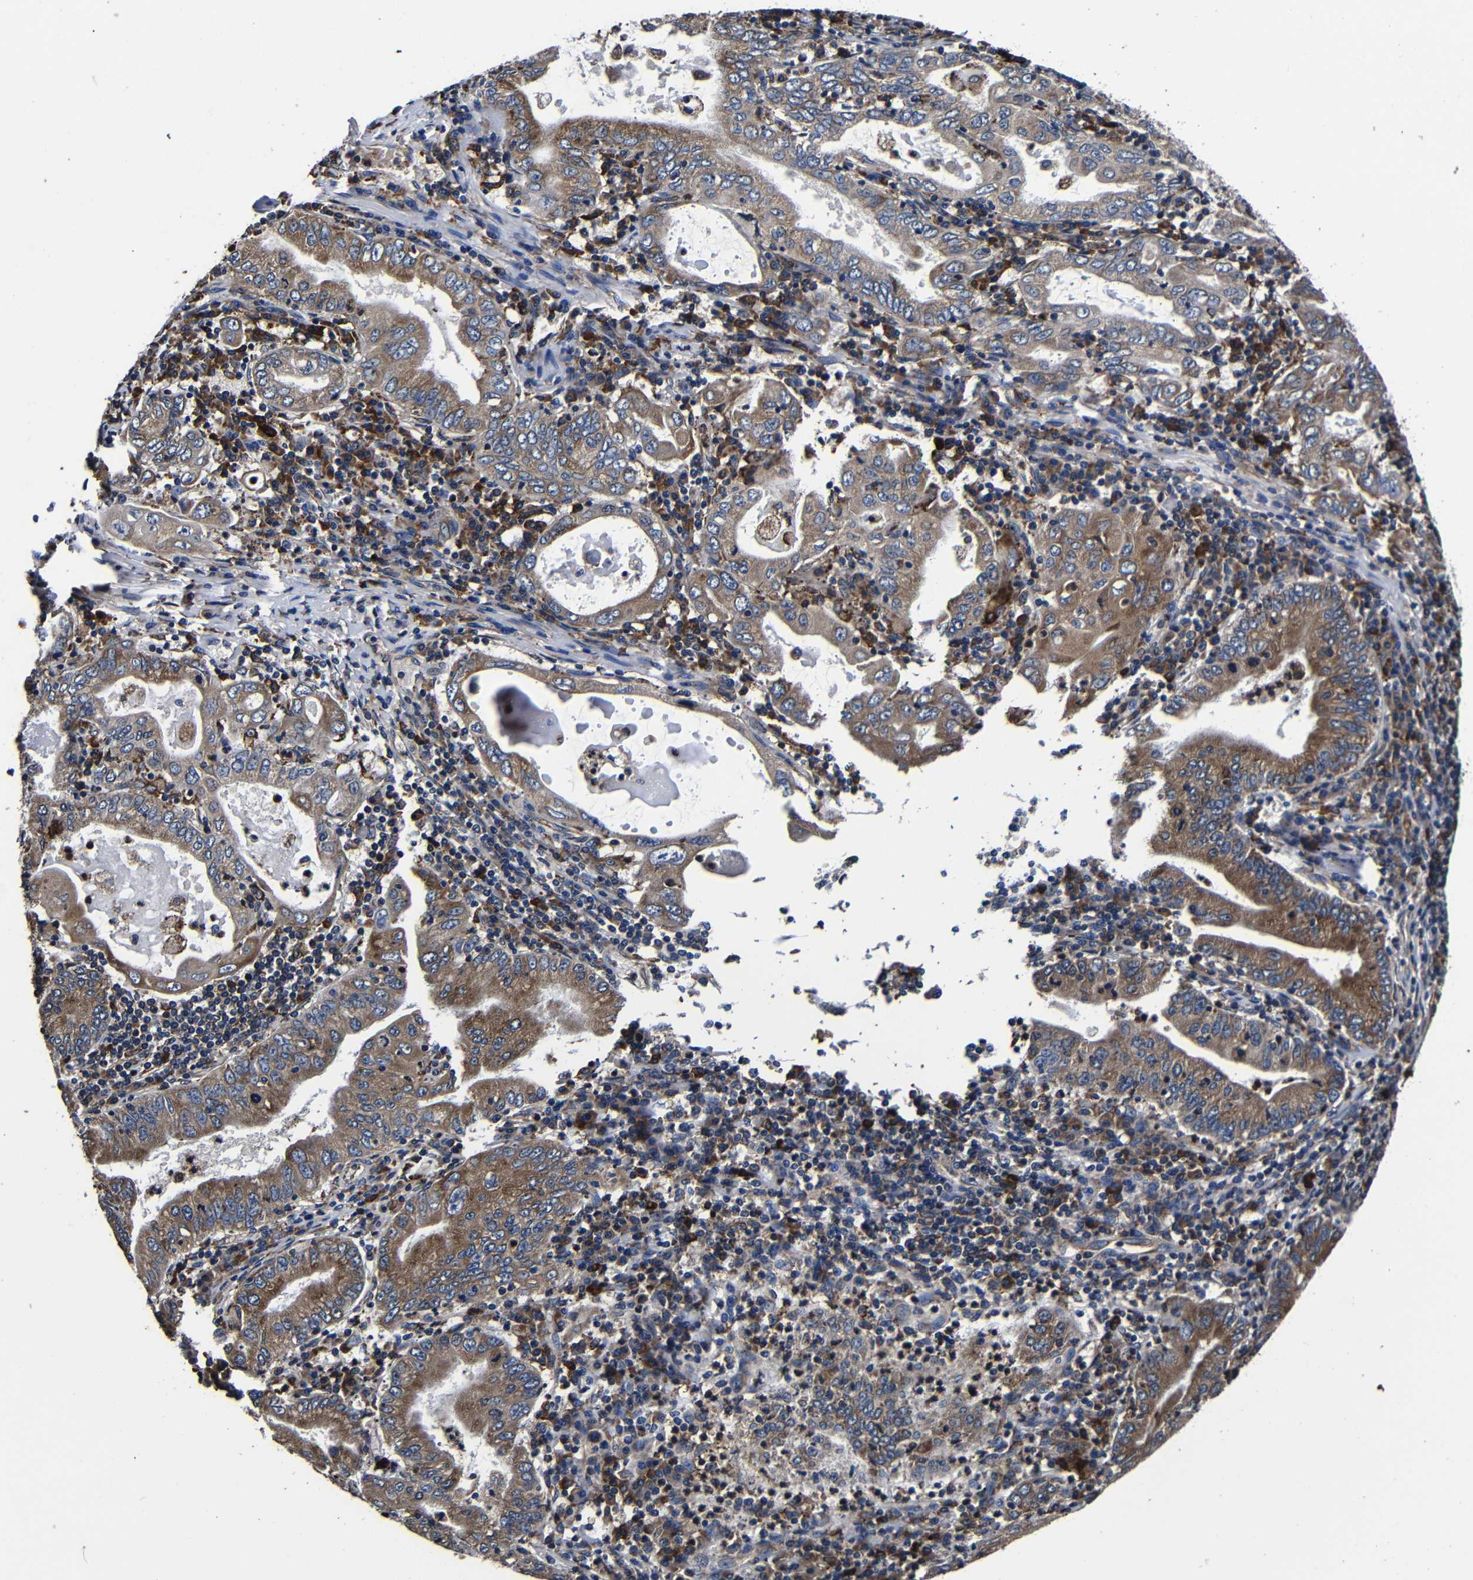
{"staining": {"intensity": "moderate", "quantity": ">75%", "location": "cytoplasmic/membranous"}, "tissue": "stomach cancer", "cell_type": "Tumor cells", "image_type": "cancer", "snomed": [{"axis": "morphology", "description": "Normal tissue, NOS"}, {"axis": "morphology", "description": "Adenocarcinoma, NOS"}, {"axis": "topography", "description": "Esophagus"}, {"axis": "topography", "description": "Stomach, upper"}, {"axis": "topography", "description": "Peripheral nerve tissue"}], "caption": "Adenocarcinoma (stomach) stained with DAB IHC demonstrates medium levels of moderate cytoplasmic/membranous expression in about >75% of tumor cells.", "gene": "SCN9A", "patient": {"sex": "male", "age": 62}}